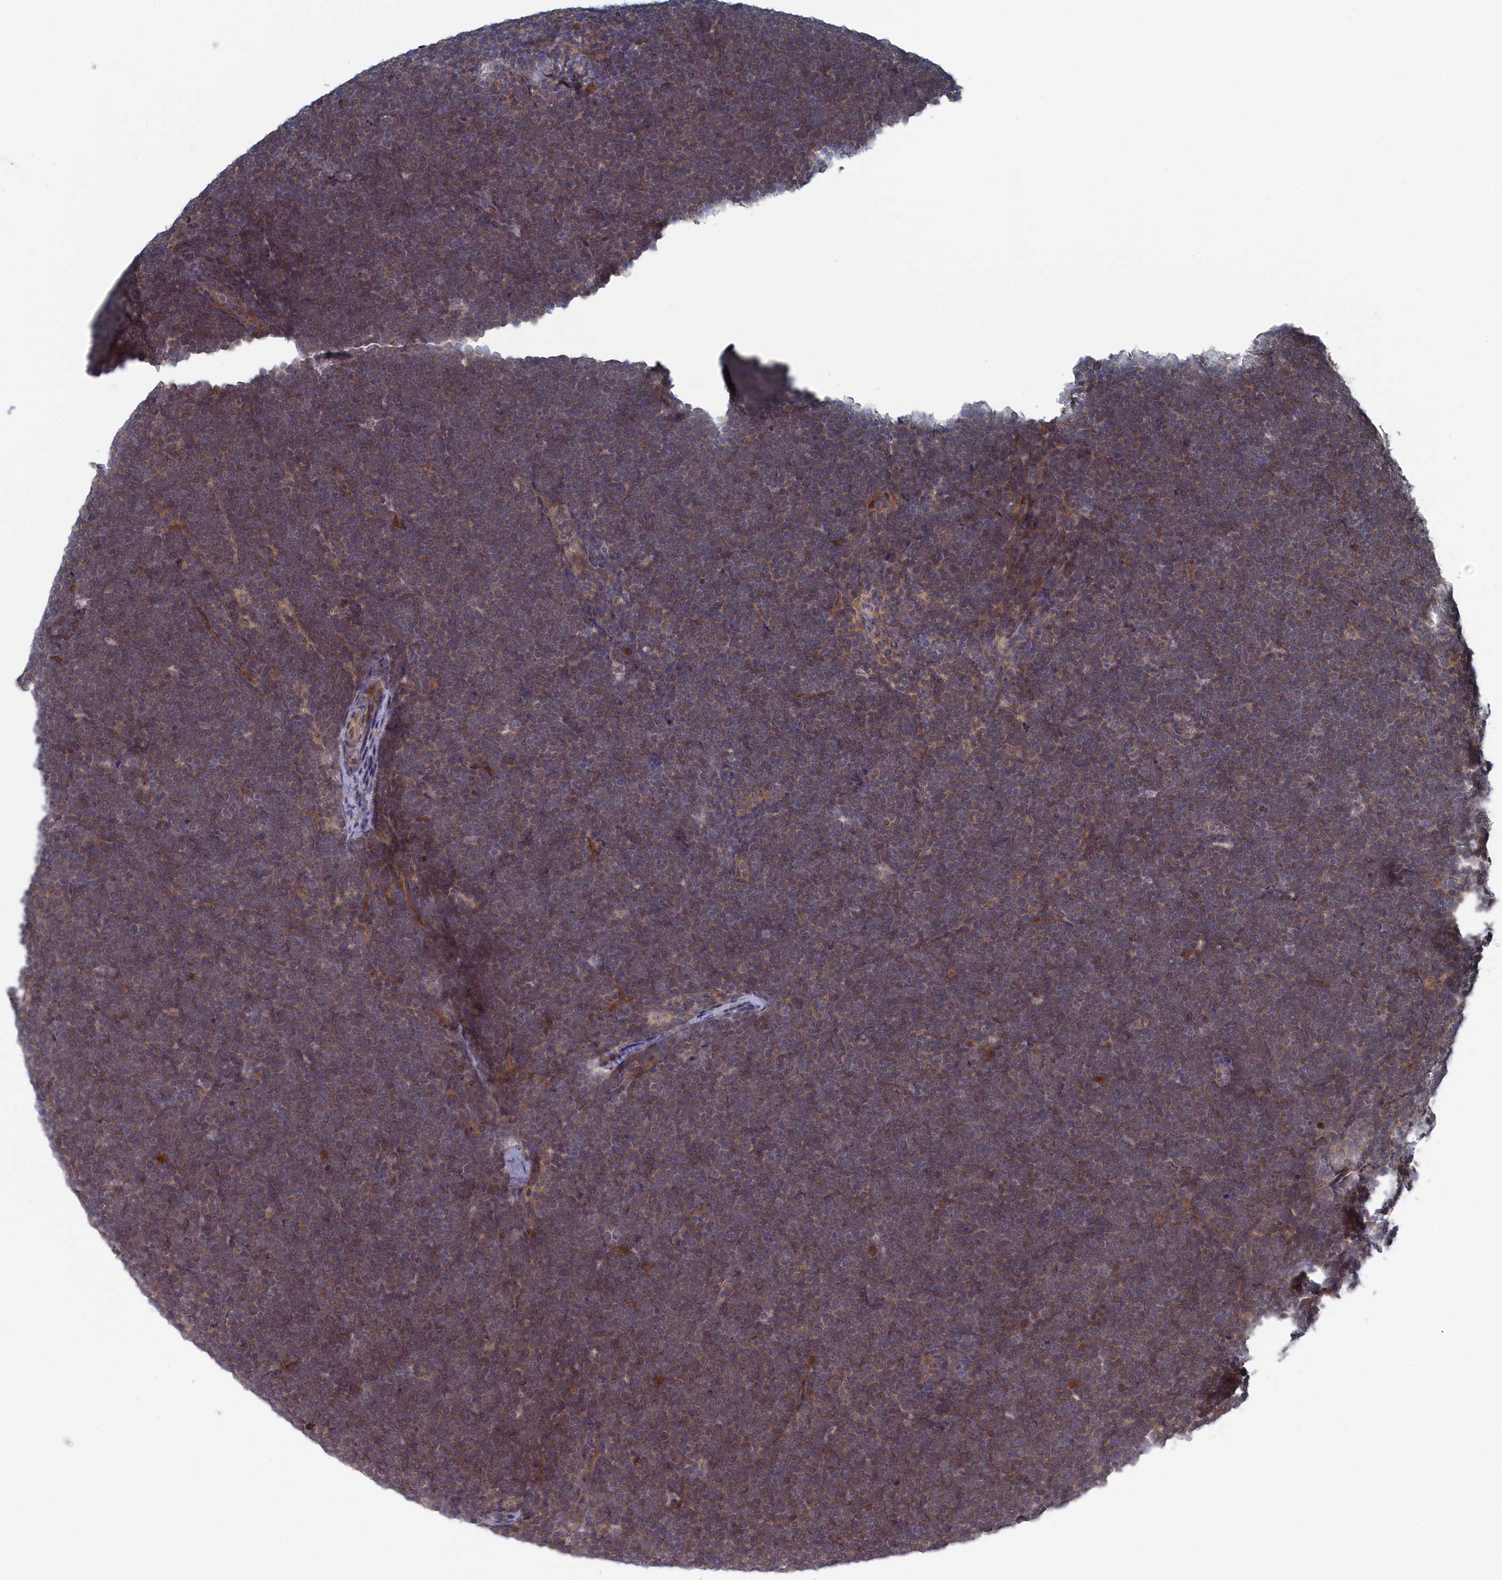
{"staining": {"intensity": "weak", "quantity": "25%-75%", "location": "cytoplasmic/membranous"}, "tissue": "lymphoma", "cell_type": "Tumor cells", "image_type": "cancer", "snomed": [{"axis": "morphology", "description": "Malignant lymphoma, non-Hodgkin's type, High grade"}, {"axis": "topography", "description": "Lymph node"}], "caption": "Weak cytoplasmic/membranous positivity is appreciated in about 25%-75% of tumor cells in malignant lymphoma, non-Hodgkin's type (high-grade).", "gene": "IRGQ", "patient": {"sex": "male", "age": 13}}